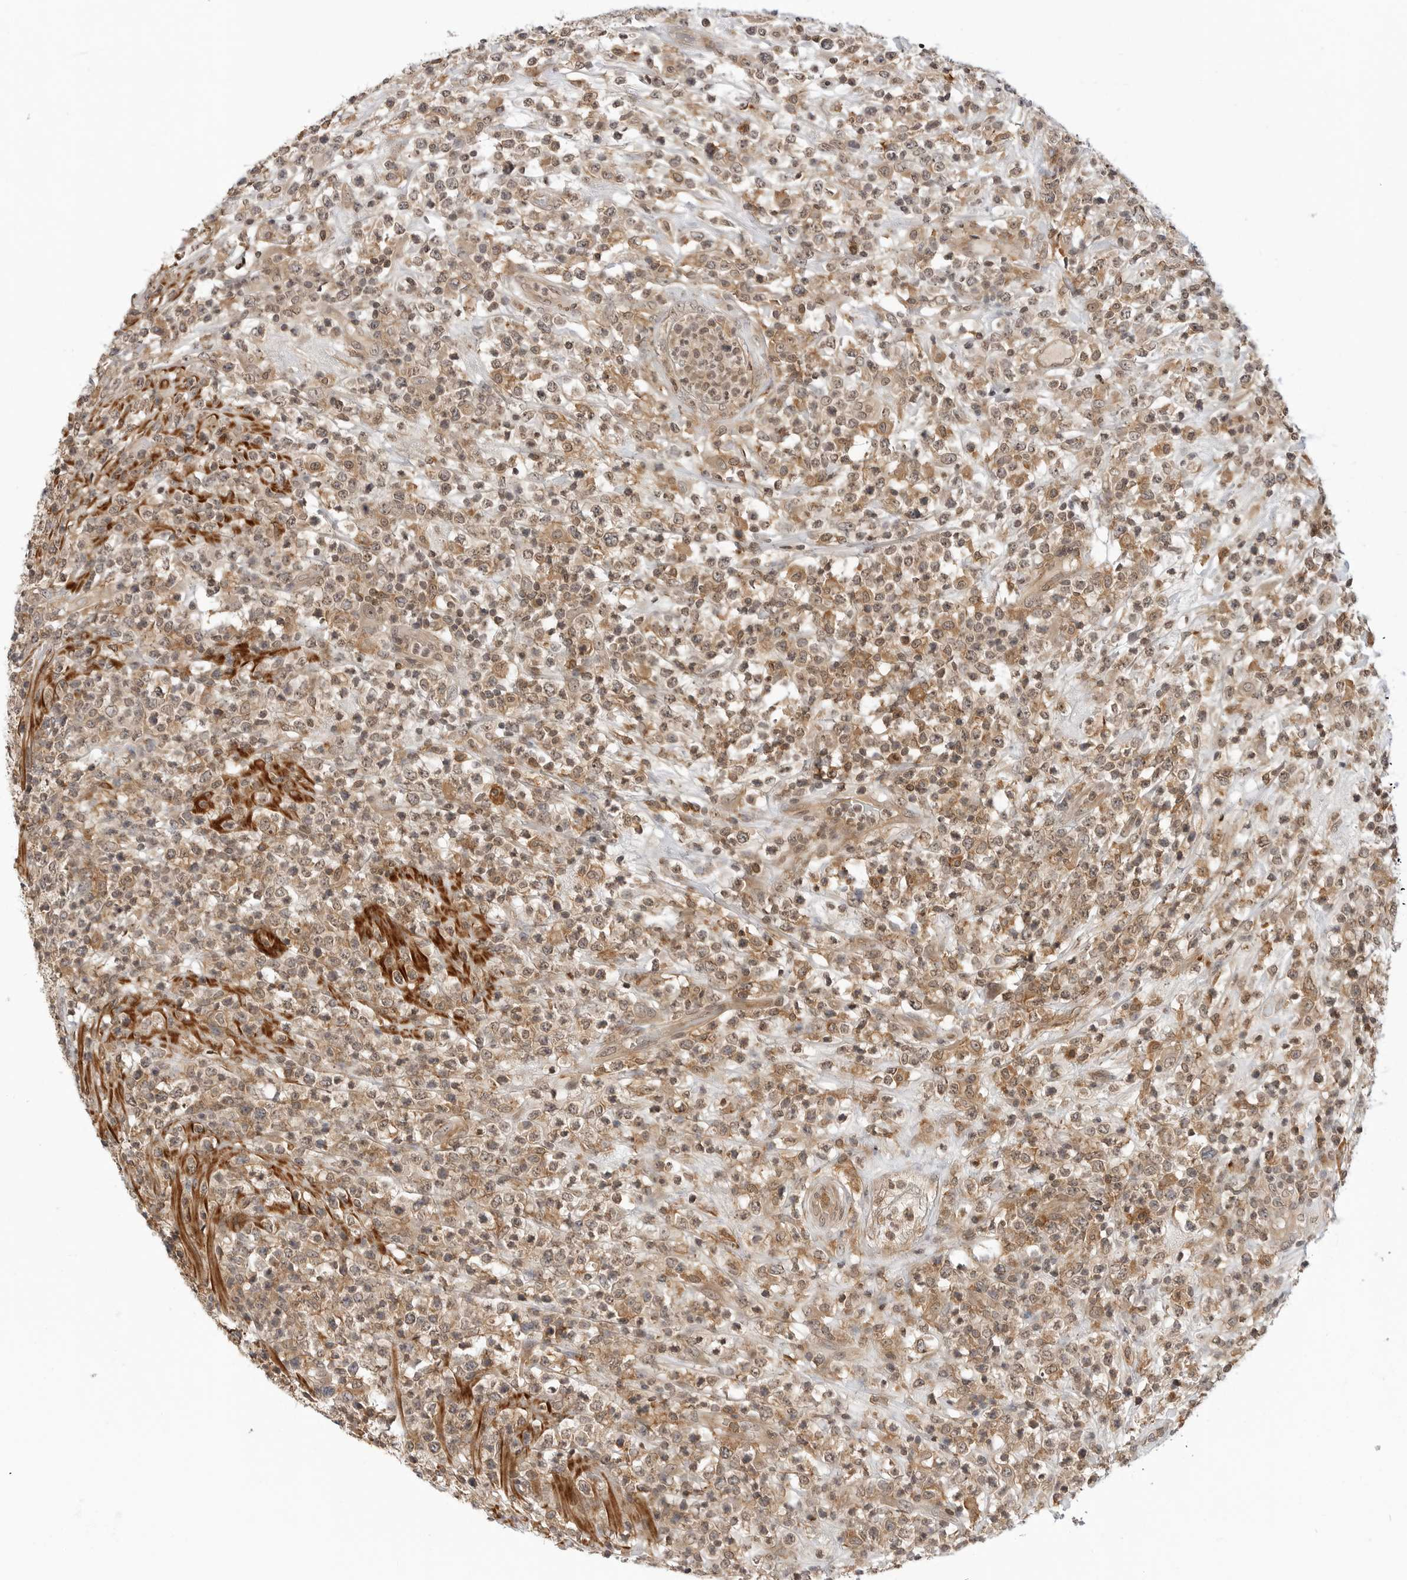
{"staining": {"intensity": "moderate", "quantity": ">75%", "location": "cytoplasmic/membranous,nuclear"}, "tissue": "lymphoma", "cell_type": "Tumor cells", "image_type": "cancer", "snomed": [{"axis": "morphology", "description": "Malignant lymphoma, non-Hodgkin's type, High grade"}, {"axis": "topography", "description": "Colon"}], "caption": "High-magnification brightfield microscopy of lymphoma stained with DAB (brown) and counterstained with hematoxylin (blue). tumor cells exhibit moderate cytoplasmic/membranous and nuclear positivity is appreciated in about>75% of cells. (Stains: DAB in brown, nuclei in blue, Microscopy: brightfield microscopy at high magnification).", "gene": "MAP2K5", "patient": {"sex": "female", "age": 53}}